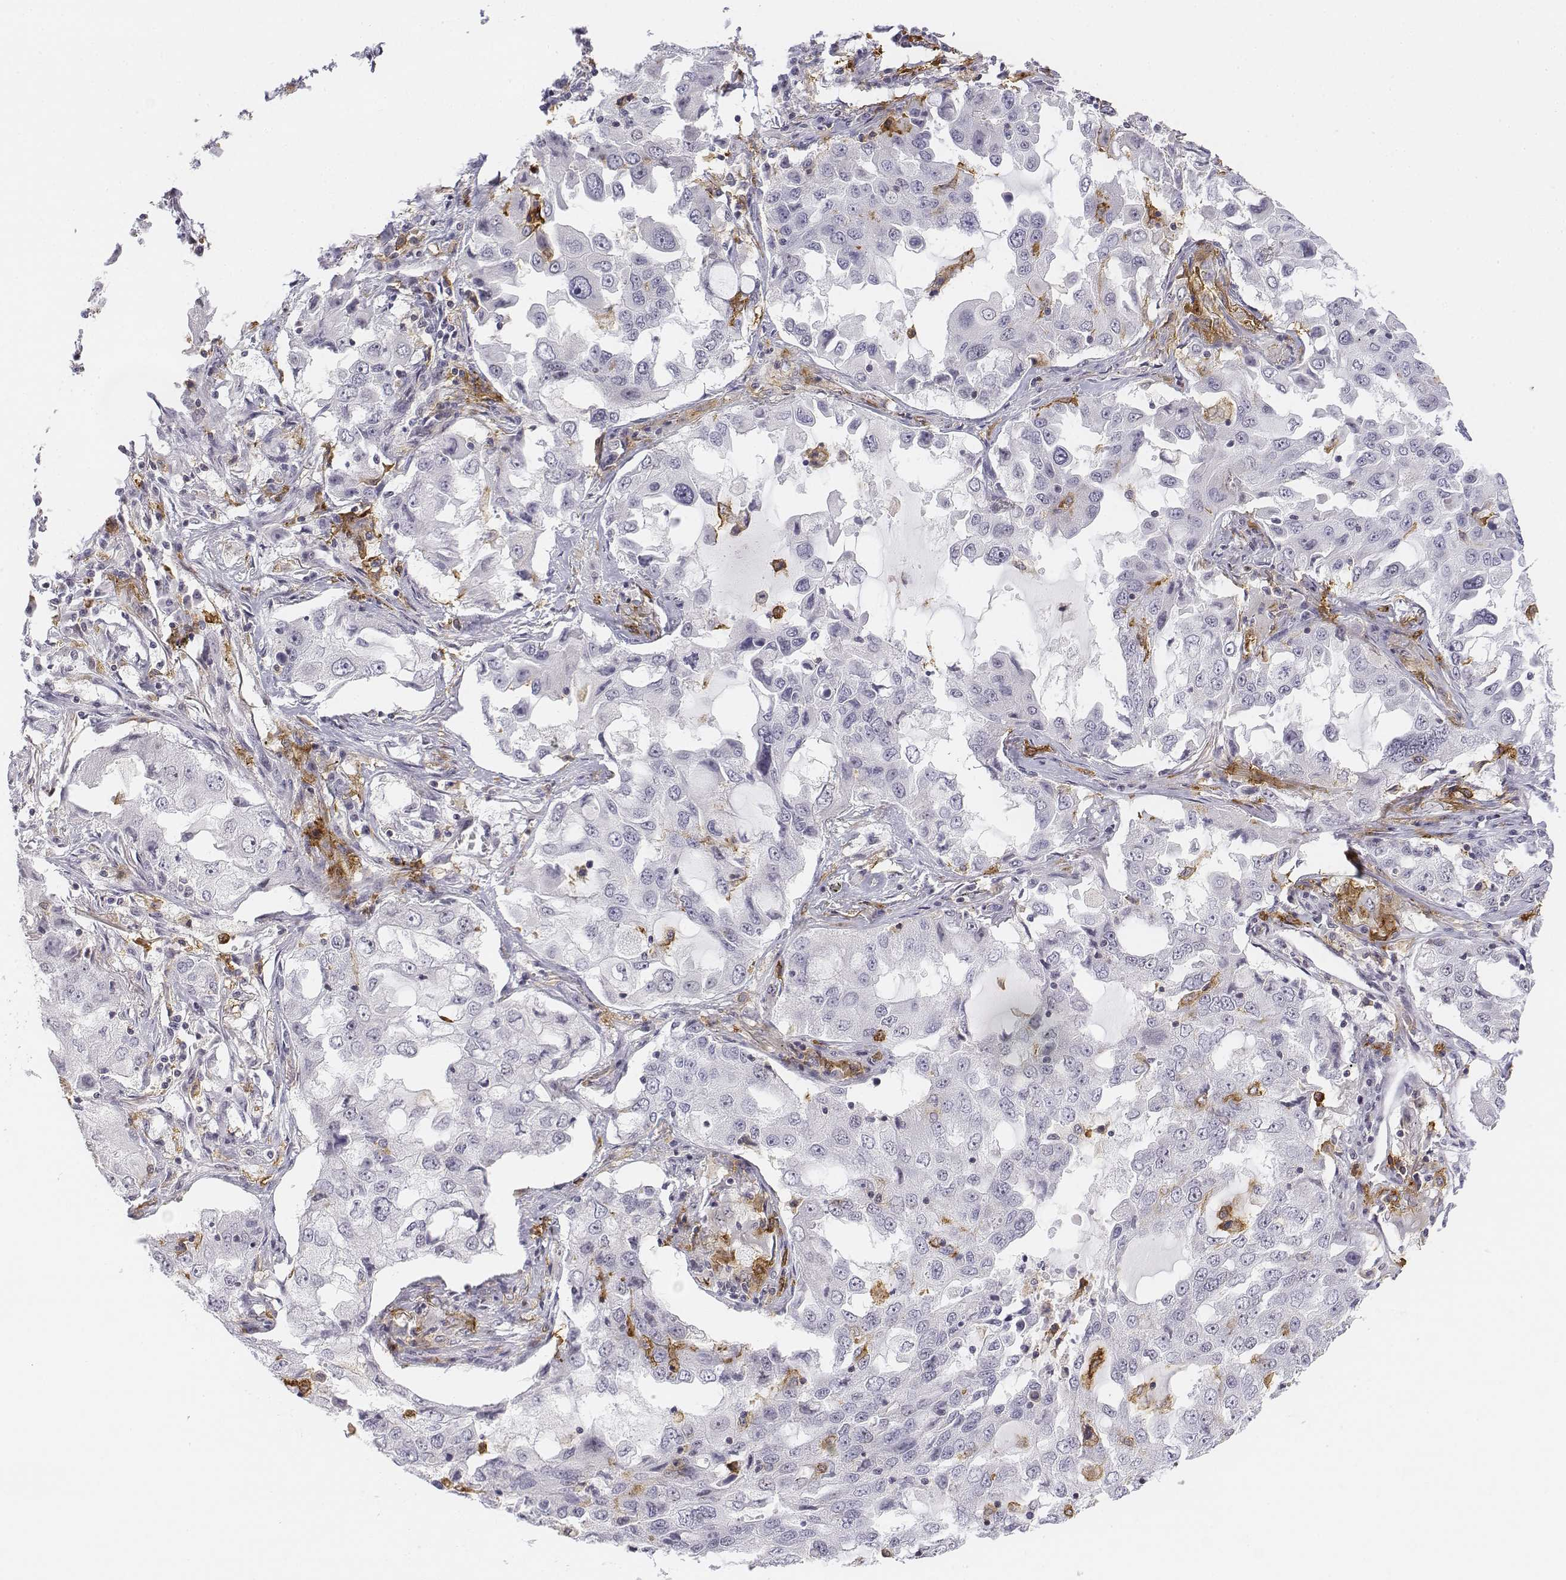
{"staining": {"intensity": "negative", "quantity": "none", "location": "none"}, "tissue": "lung cancer", "cell_type": "Tumor cells", "image_type": "cancer", "snomed": [{"axis": "morphology", "description": "Adenocarcinoma, NOS"}, {"axis": "topography", "description": "Lung"}], "caption": "Immunohistochemical staining of adenocarcinoma (lung) demonstrates no significant expression in tumor cells. (Brightfield microscopy of DAB (3,3'-diaminobenzidine) IHC at high magnification).", "gene": "CD14", "patient": {"sex": "female", "age": 61}}